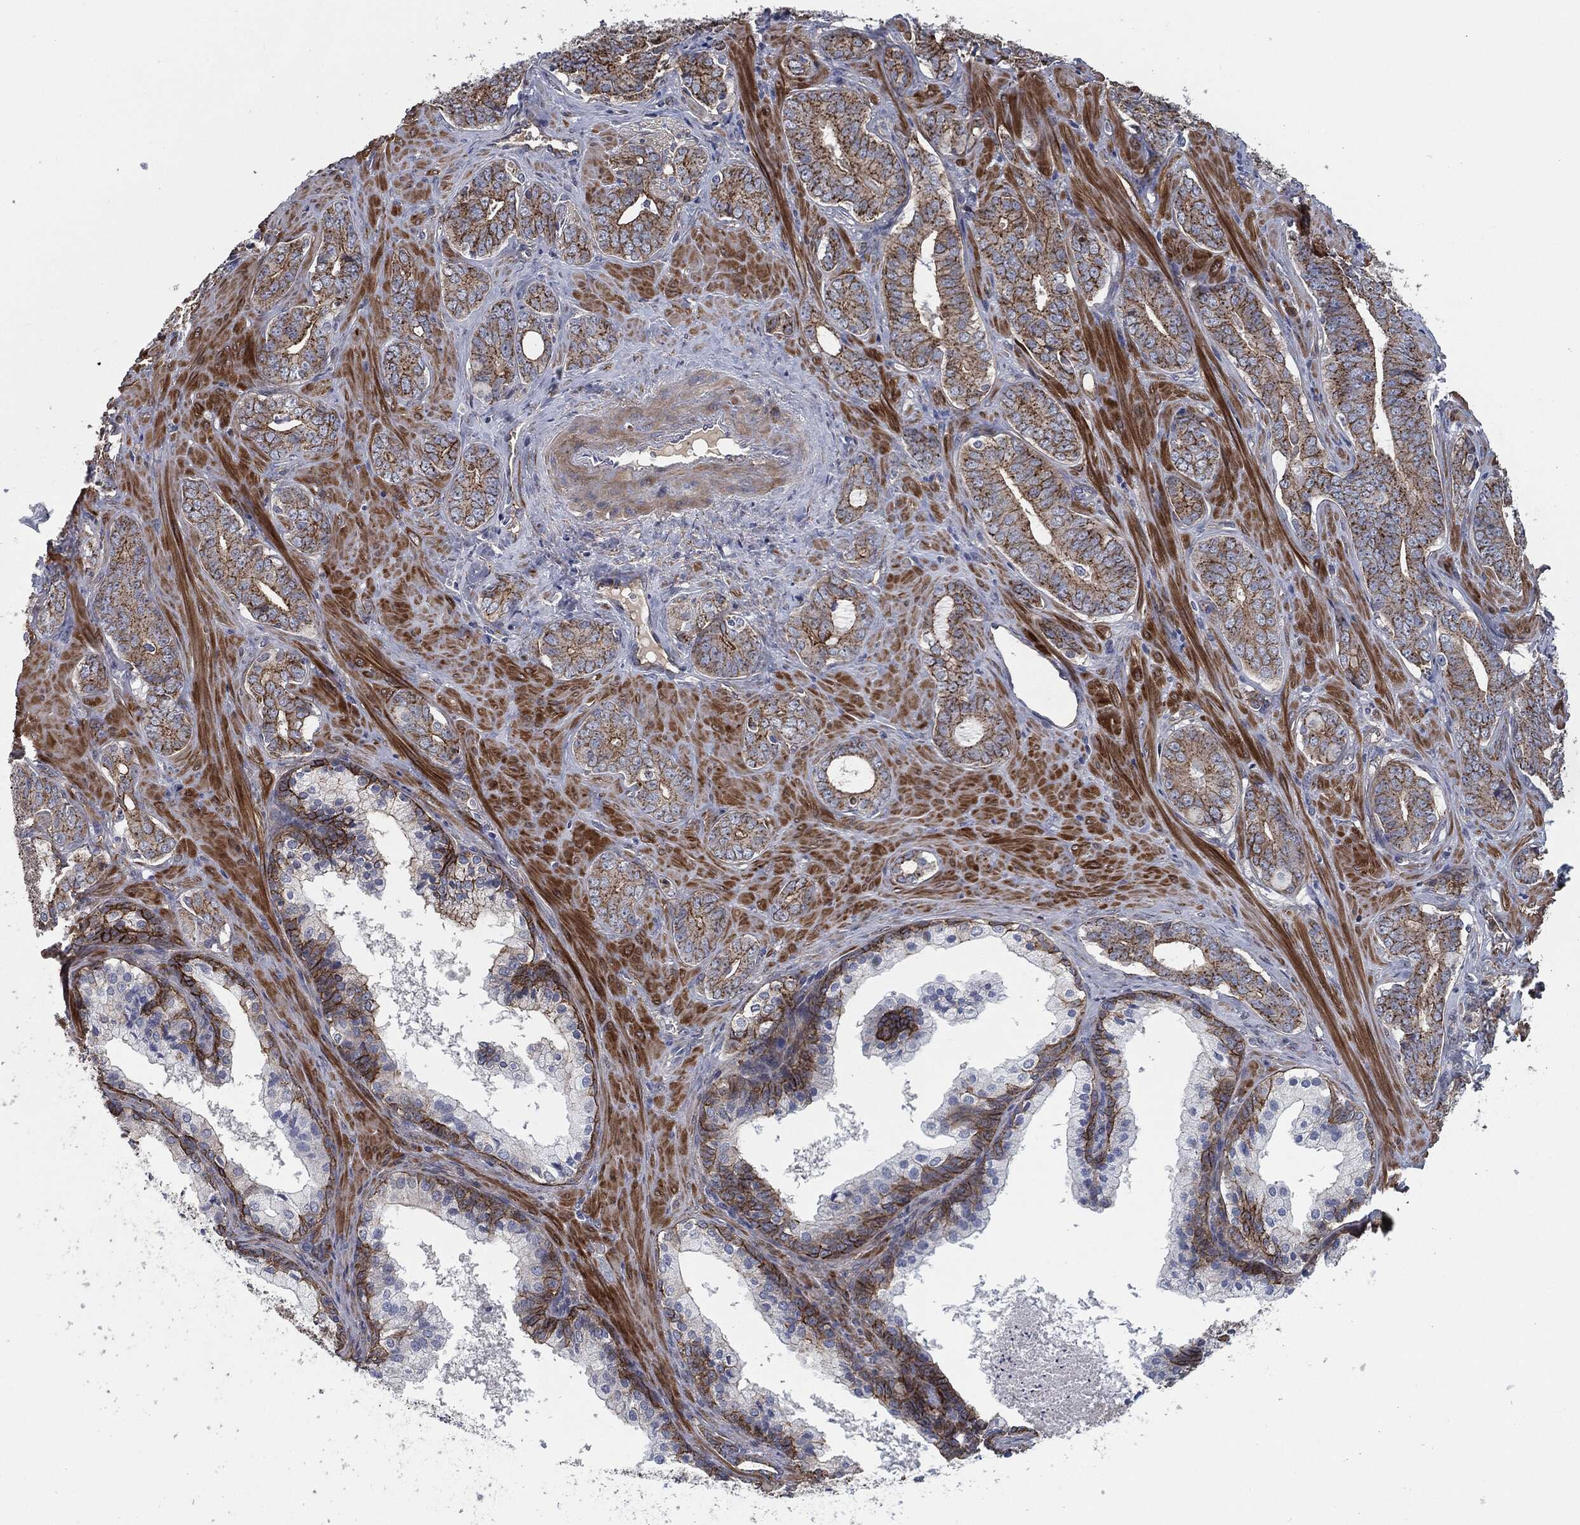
{"staining": {"intensity": "strong", "quantity": "<25%", "location": "cytoplasmic/membranous"}, "tissue": "prostate cancer", "cell_type": "Tumor cells", "image_type": "cancer", "snomed": [{"axis": "morphology", "description": "Adenocarcinoma, NOS"}, {"axis": "topography", "description": "Prostate"}], "caption": "Tumor cells display strong cytoplasmic/membranous staining in approximately <25% of cells in adenocarcinoma (prostate).", "gene": "SVIL", "patient": {"sex": "male", "age": 55}}